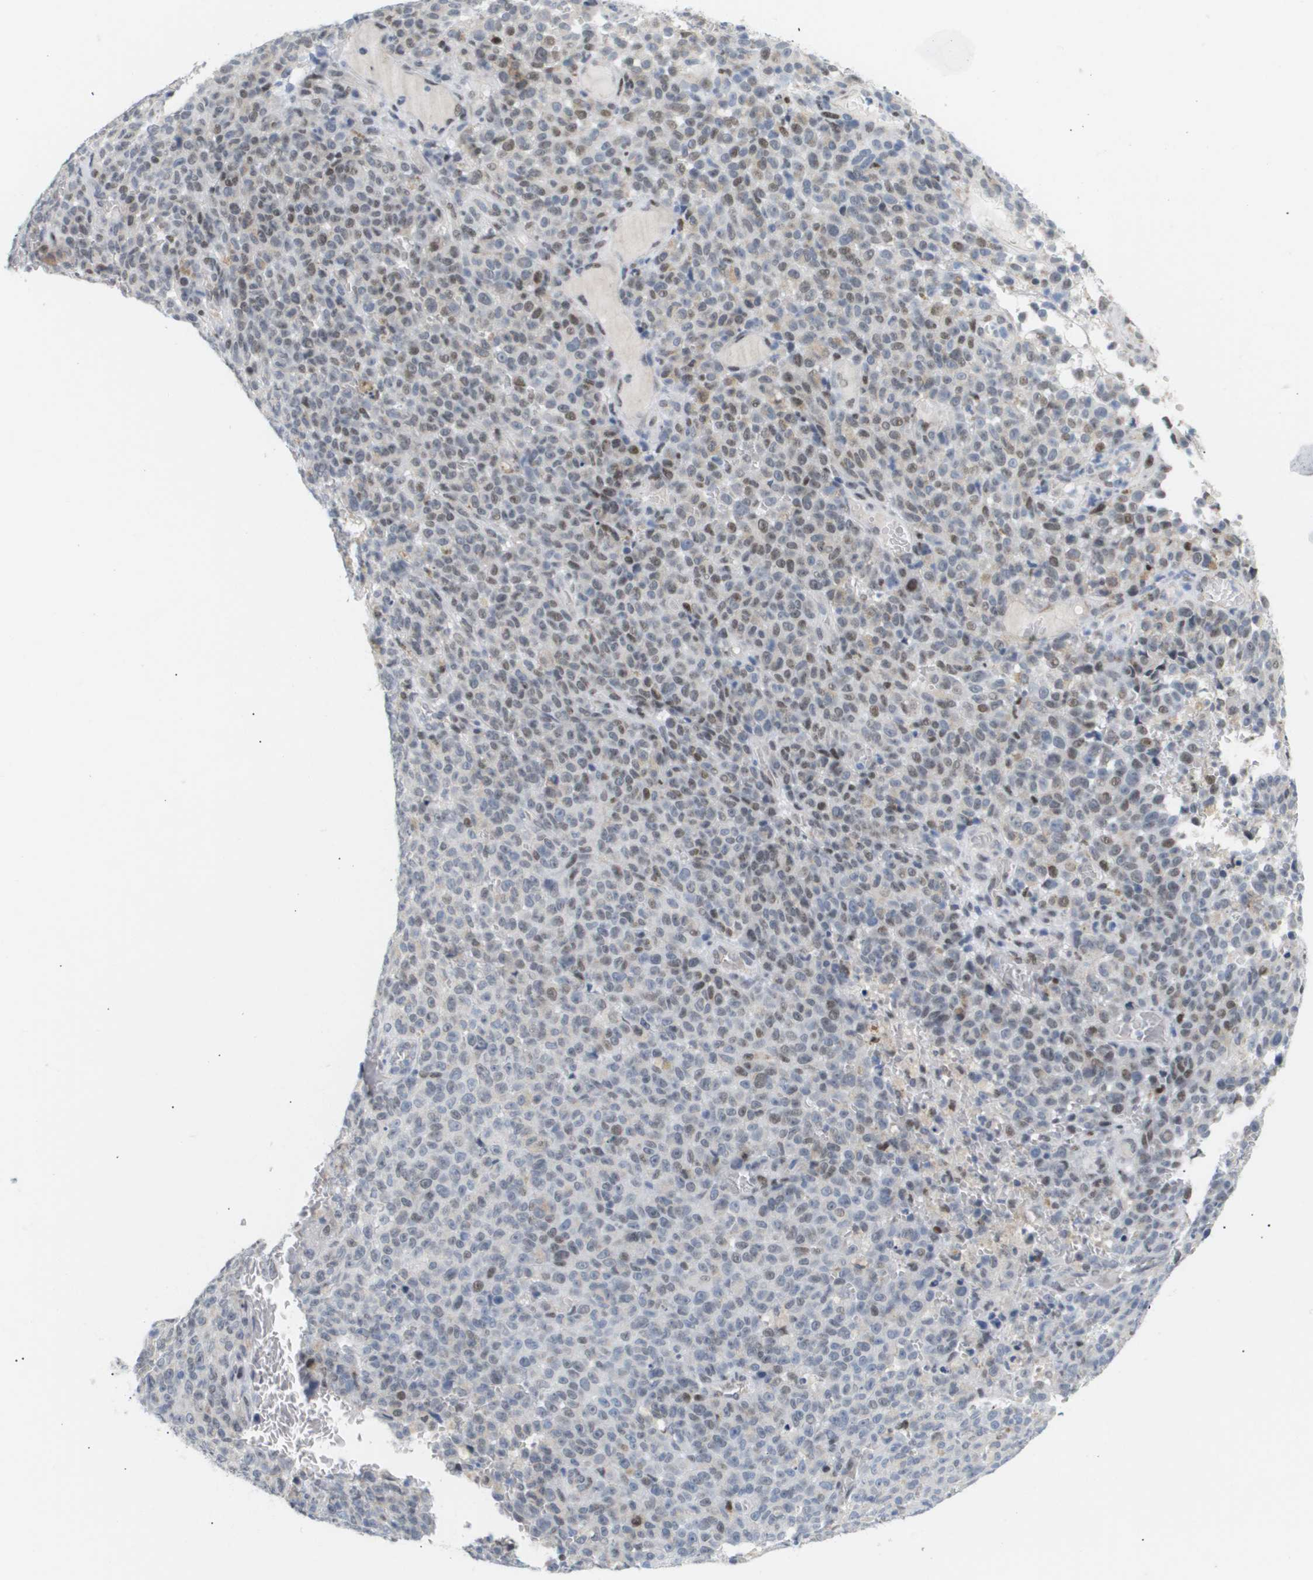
{"staining": {"intensity": "moderate", "quantity": "<25%", "location": "nuclear"}, "tissue": "melanoma", "cell_type": "Tumor cells", "image_type": "cancer", "snomed": [{"axis": "morphology", "description": "Malignant melanoma, NOS"}, {"axis": "topography", "description": "Skin"}], "caption": "Melanoma stained for a protein reveals moderate nuclear positivity in tumor cells.", "gene": "PPARD", "patient": {"sex": "female", "age": 82}}